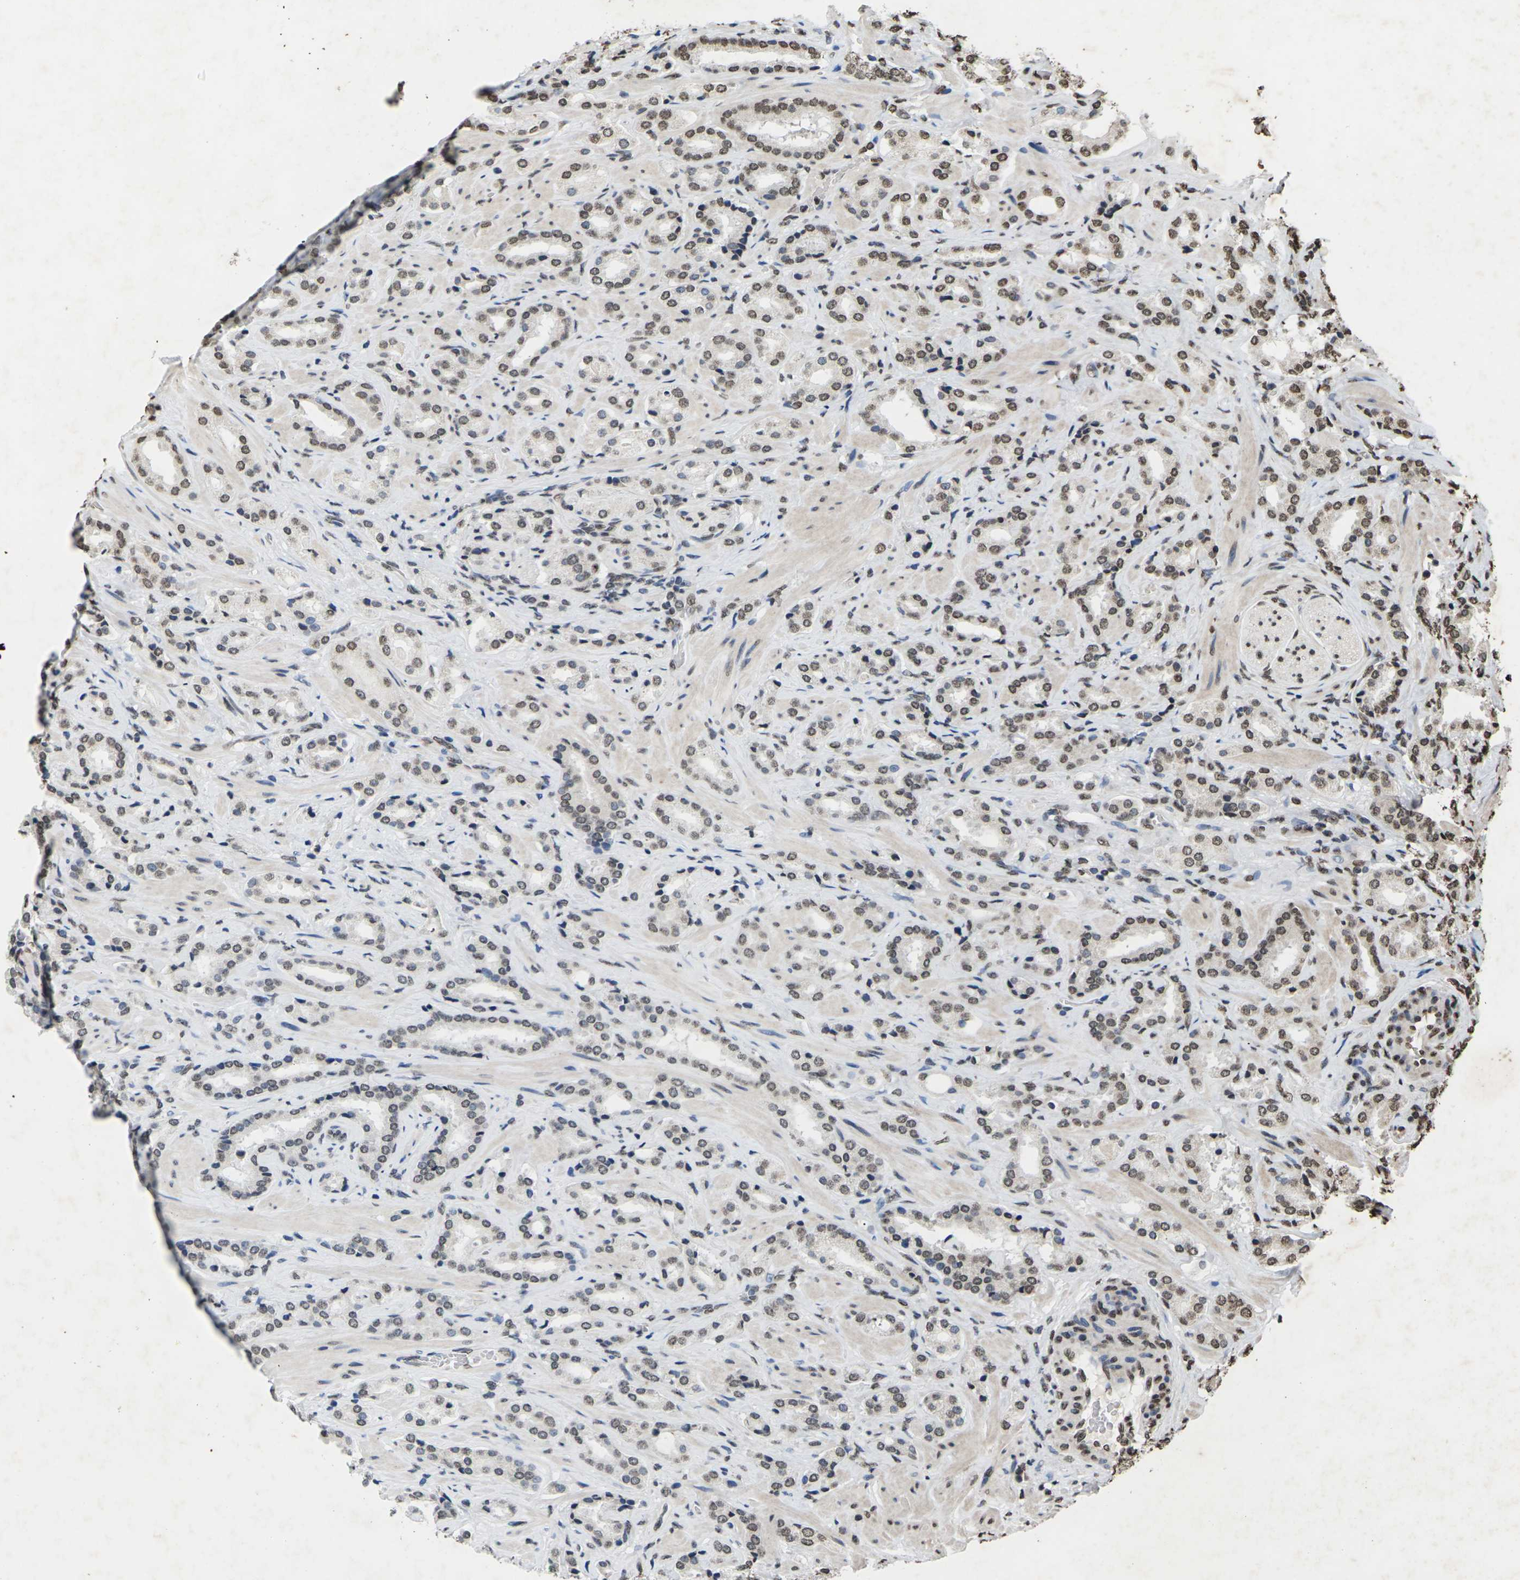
{"staining": {"intensity": "moderate", "quantity": ">75%", "location": "nuclear"}, "tissue": "prostate cancer", "cell_type": "Tumor cells", "image_type": "cancer", "snomed": [{"axis": "morphology", "description": "Adenocarcinoma, High grade"}, {"axis": "topography", "description": "Prostate"}], "caption": "Immunohistochemistry staining of prostate high-grade adenocarcinoma, which reveals medium levels of moderate nuclear staining in approximately >75% of tumor cells indicating moderate nuclear protein positivity. The staining was performed using DAB (brown) for protein detection and nuclei were counterstained in hematoxylin (blue).", "gene": "EMSY", "patient": {"sex": "male", "age": 64}}